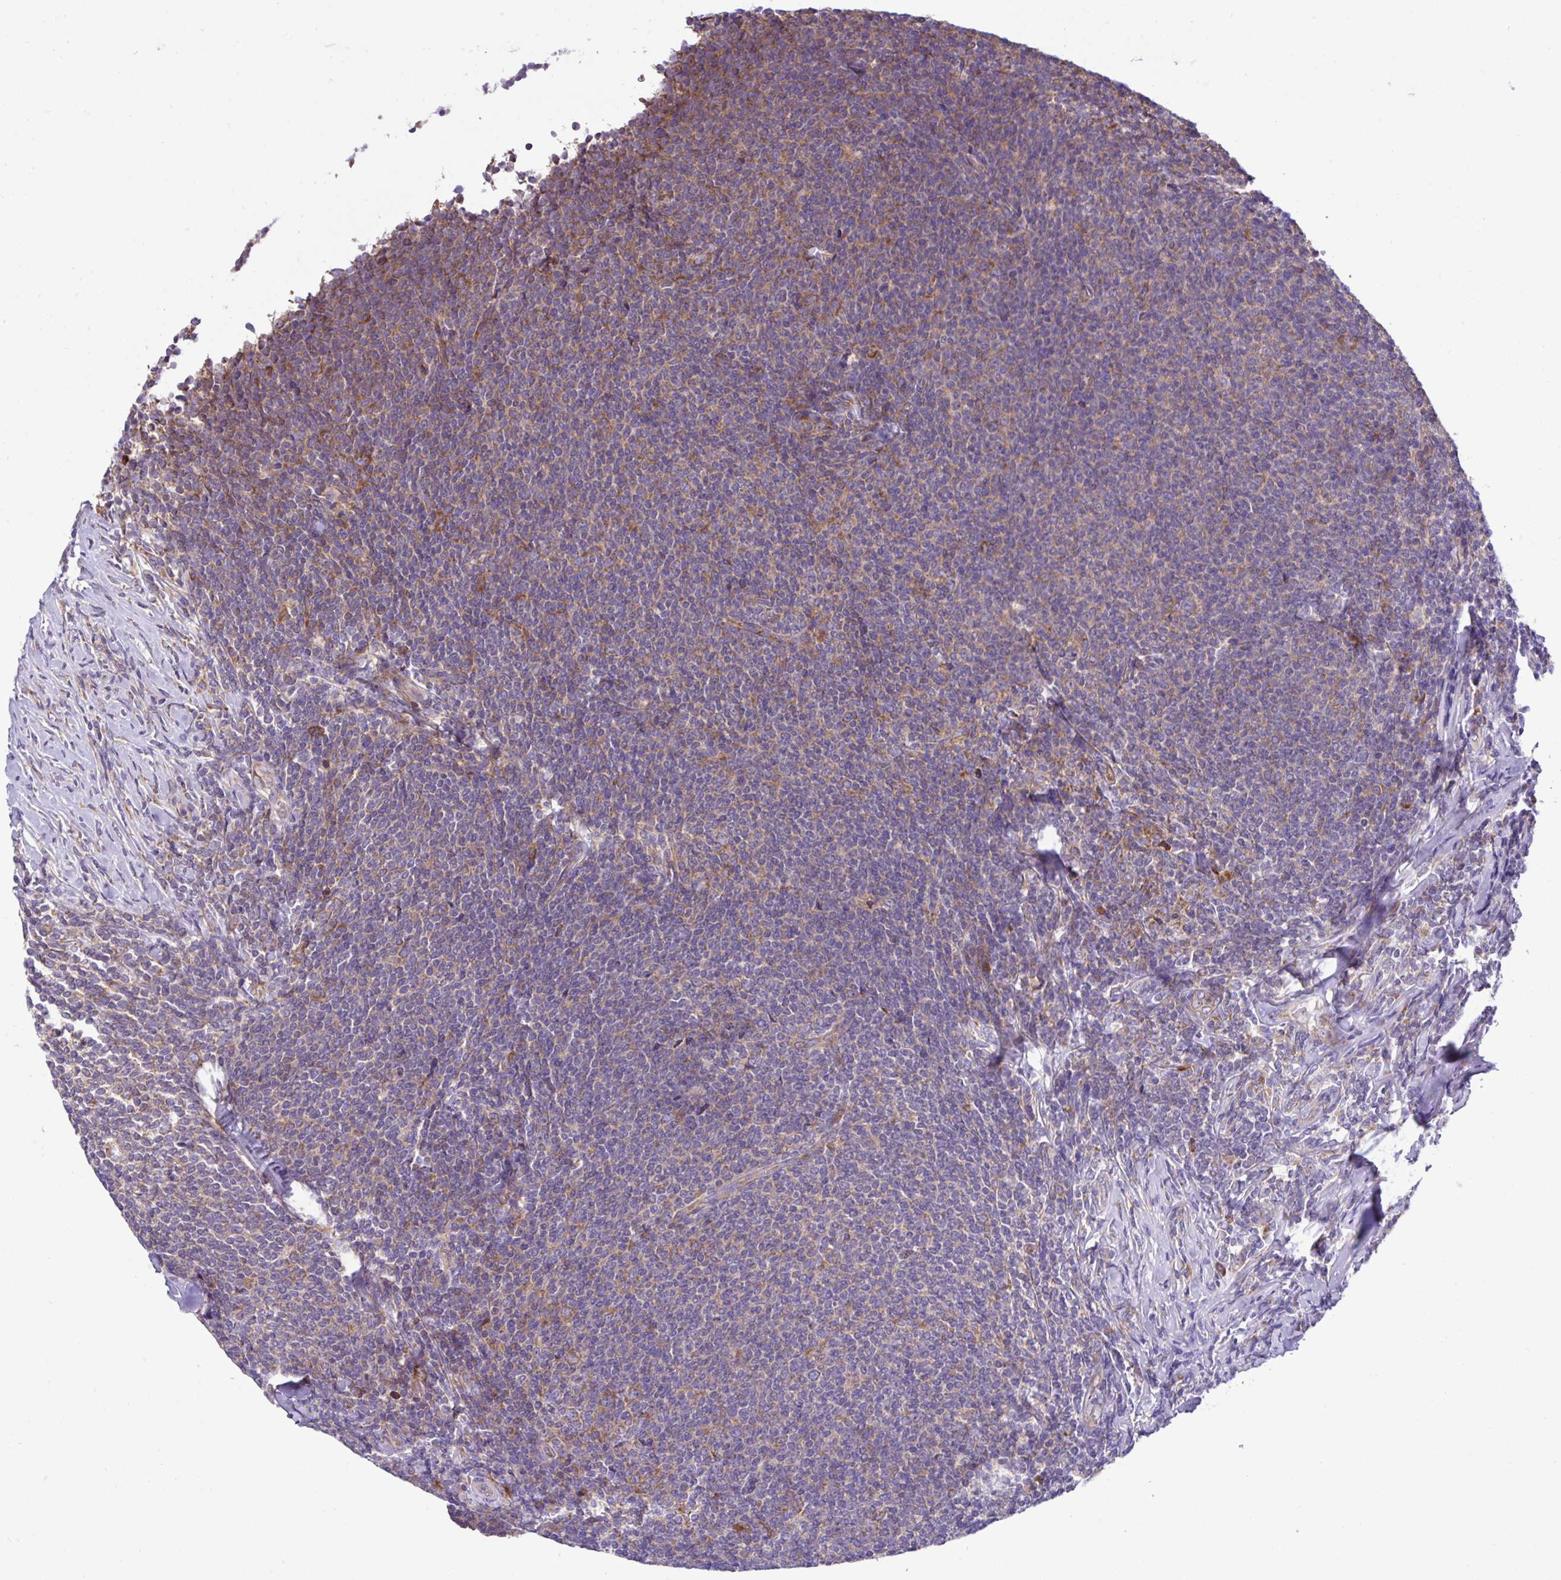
{"staining": {"intensity": "moderate", "quantity": "25%-75%", "location": "cytoplasmic/membranous"}, "tissue": "lymphoma", "cell_type": "Tumor cells", "image_type": "cancer", "snomed": [{"axis": "morphology", "description": "Malignant lymphoma, non-Hodgkin's type, Low grade"}, {"axis": "topography", "description": "Lymph node"}], "caption": "Tumor cells show medium levels of moderate cytoplasmic/membranous expression in approximately 25%-75% of cells in human malignant lymphoma, non-Hodgkin's type (low-grade). Immunohistochemistry (ihc) stains the protein in brown and the nuclei are stained blue.", "gene": "RPL7", "patient": {"sex": "male", "age": 52}}